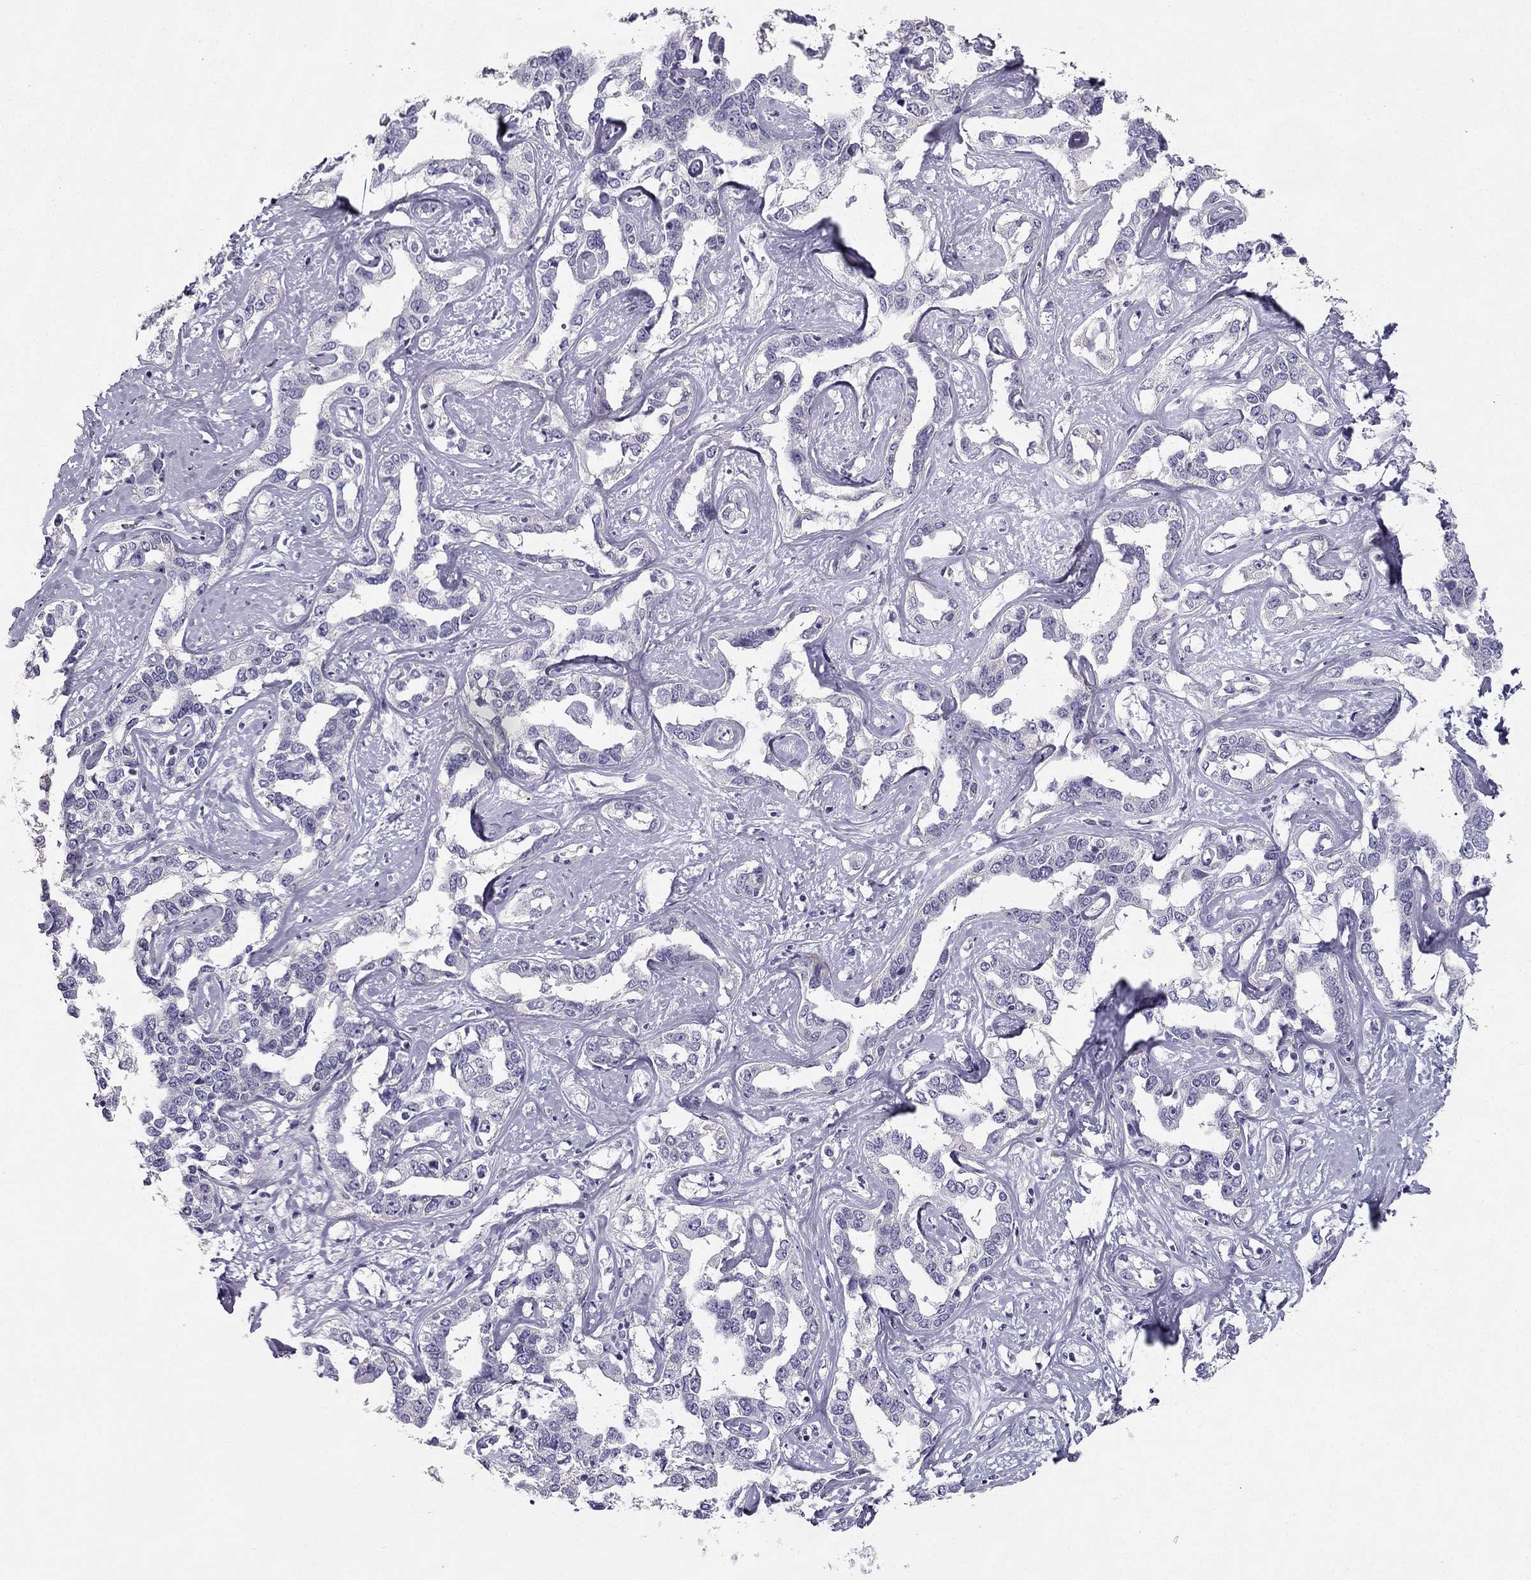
{"staining": {"intensity": "negative", "quantity": "none", "location": "none"}, "tissue": "liver cancer", "cell_type": "Tumor cells", "image_type": "cancer", "snomed": [{"axis": "morphology", "description": "Cholangiocarcinoma"}, {"axis": "topography", "description": "Liver"}], "caption": "An IHC photomicrograph of liver cancer (cholangiocarcinoma) is shown. There is no staining in tumor cells of liver cancer (cholangiocarcinoma).", "gene": "LMTK3", "patient": {"sex": "male", "age": 59}}